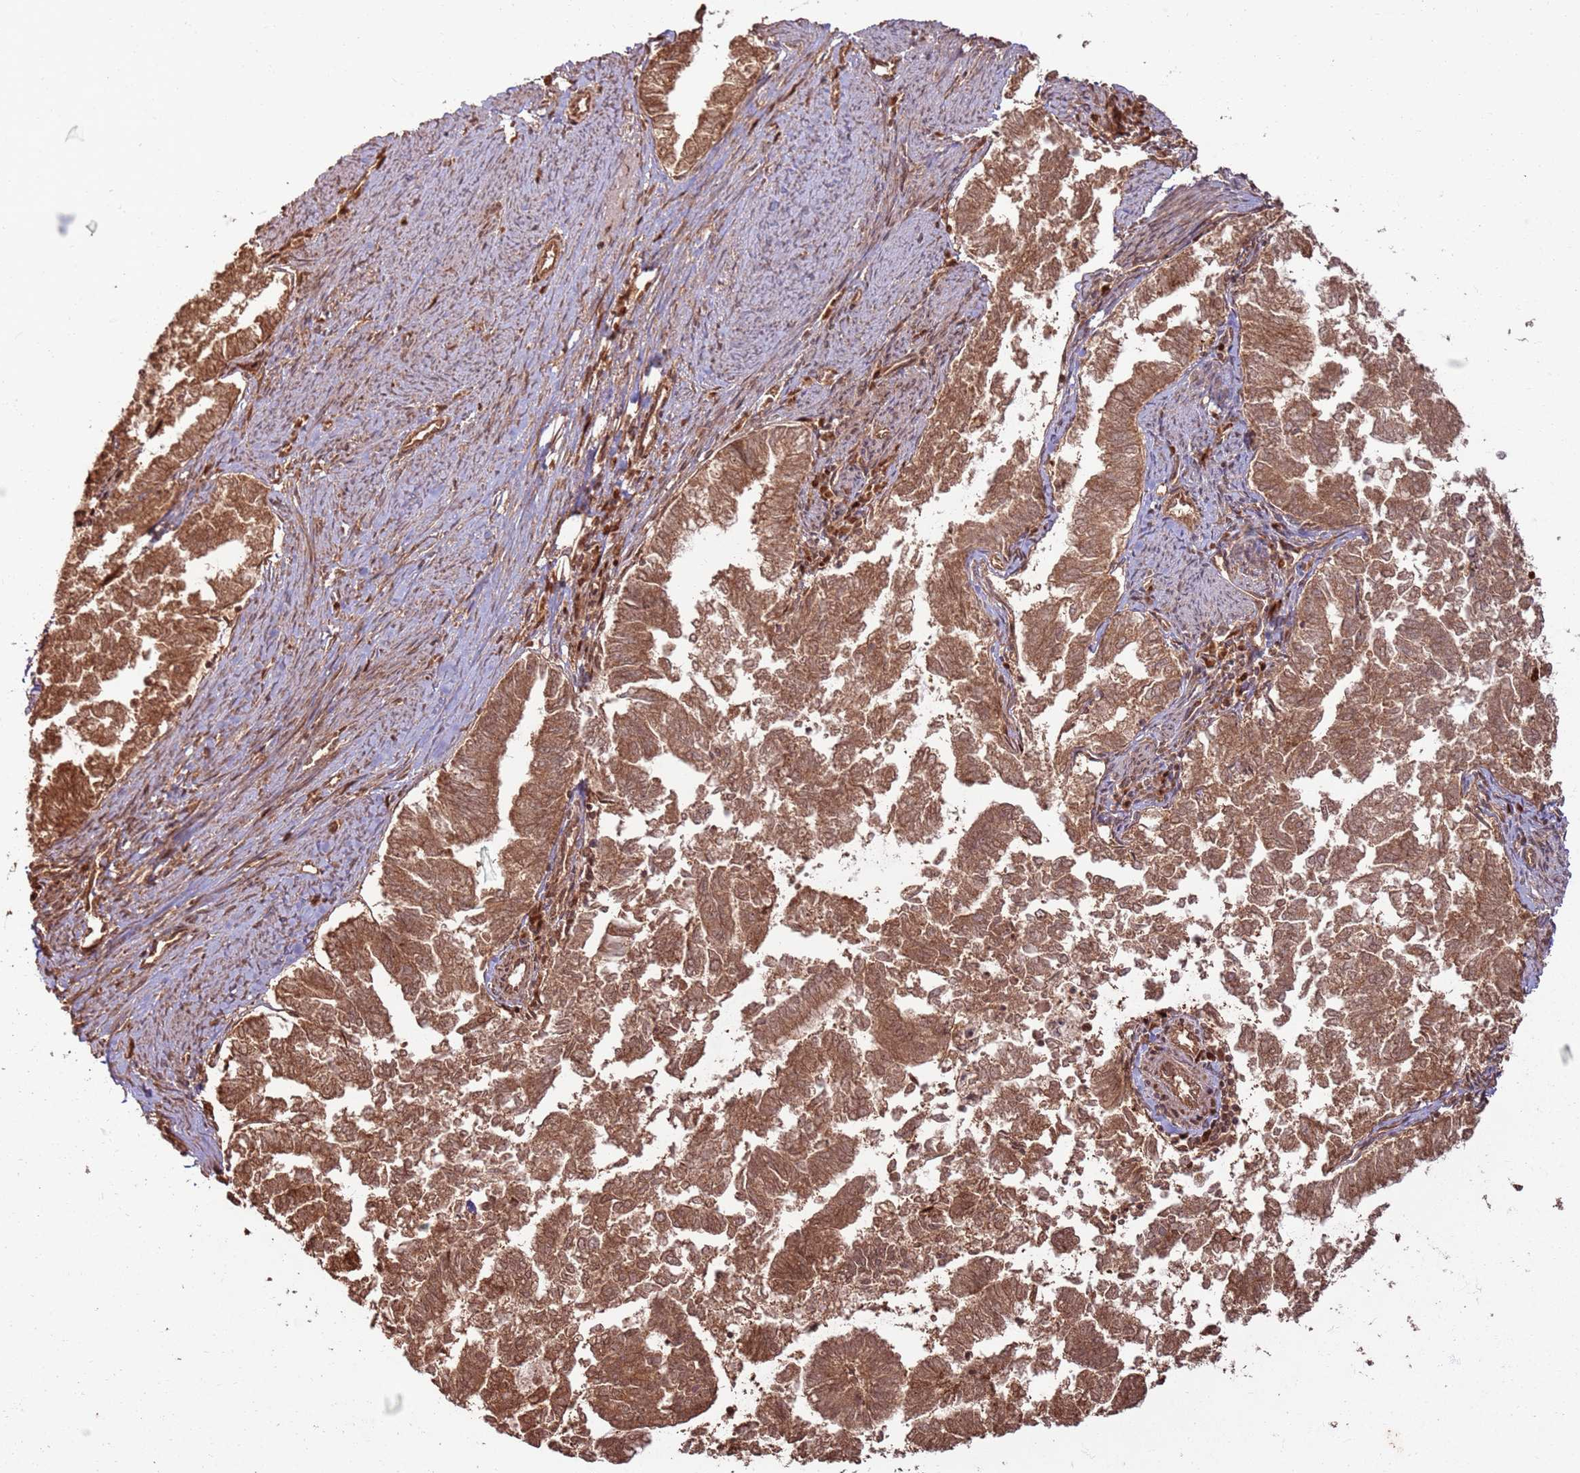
{"staining": {"intensity": "moderate", "quantity": ">75%", "location": "cytoplasmic/membranous,nuclear"}, "tissue": "endometrial cancer", "cell_type": "Tumor cells", "image_type": "cancer", "snomed": [{"axis": "morphology", "description": "Adenocarcinoma, NOS"}, {"axis": "topography", "description": "Endometrium"}], "caption": "This micrograph demonstrates immunohistochemistry staining of endometrial cancer (adenocarcinoma), with medium moderate cytoplasmic/membranous and nuclear staining in about >75% of tumor cells.", "gene": "TBC1D13", "patient": {"sex": "female", "age": 79}}